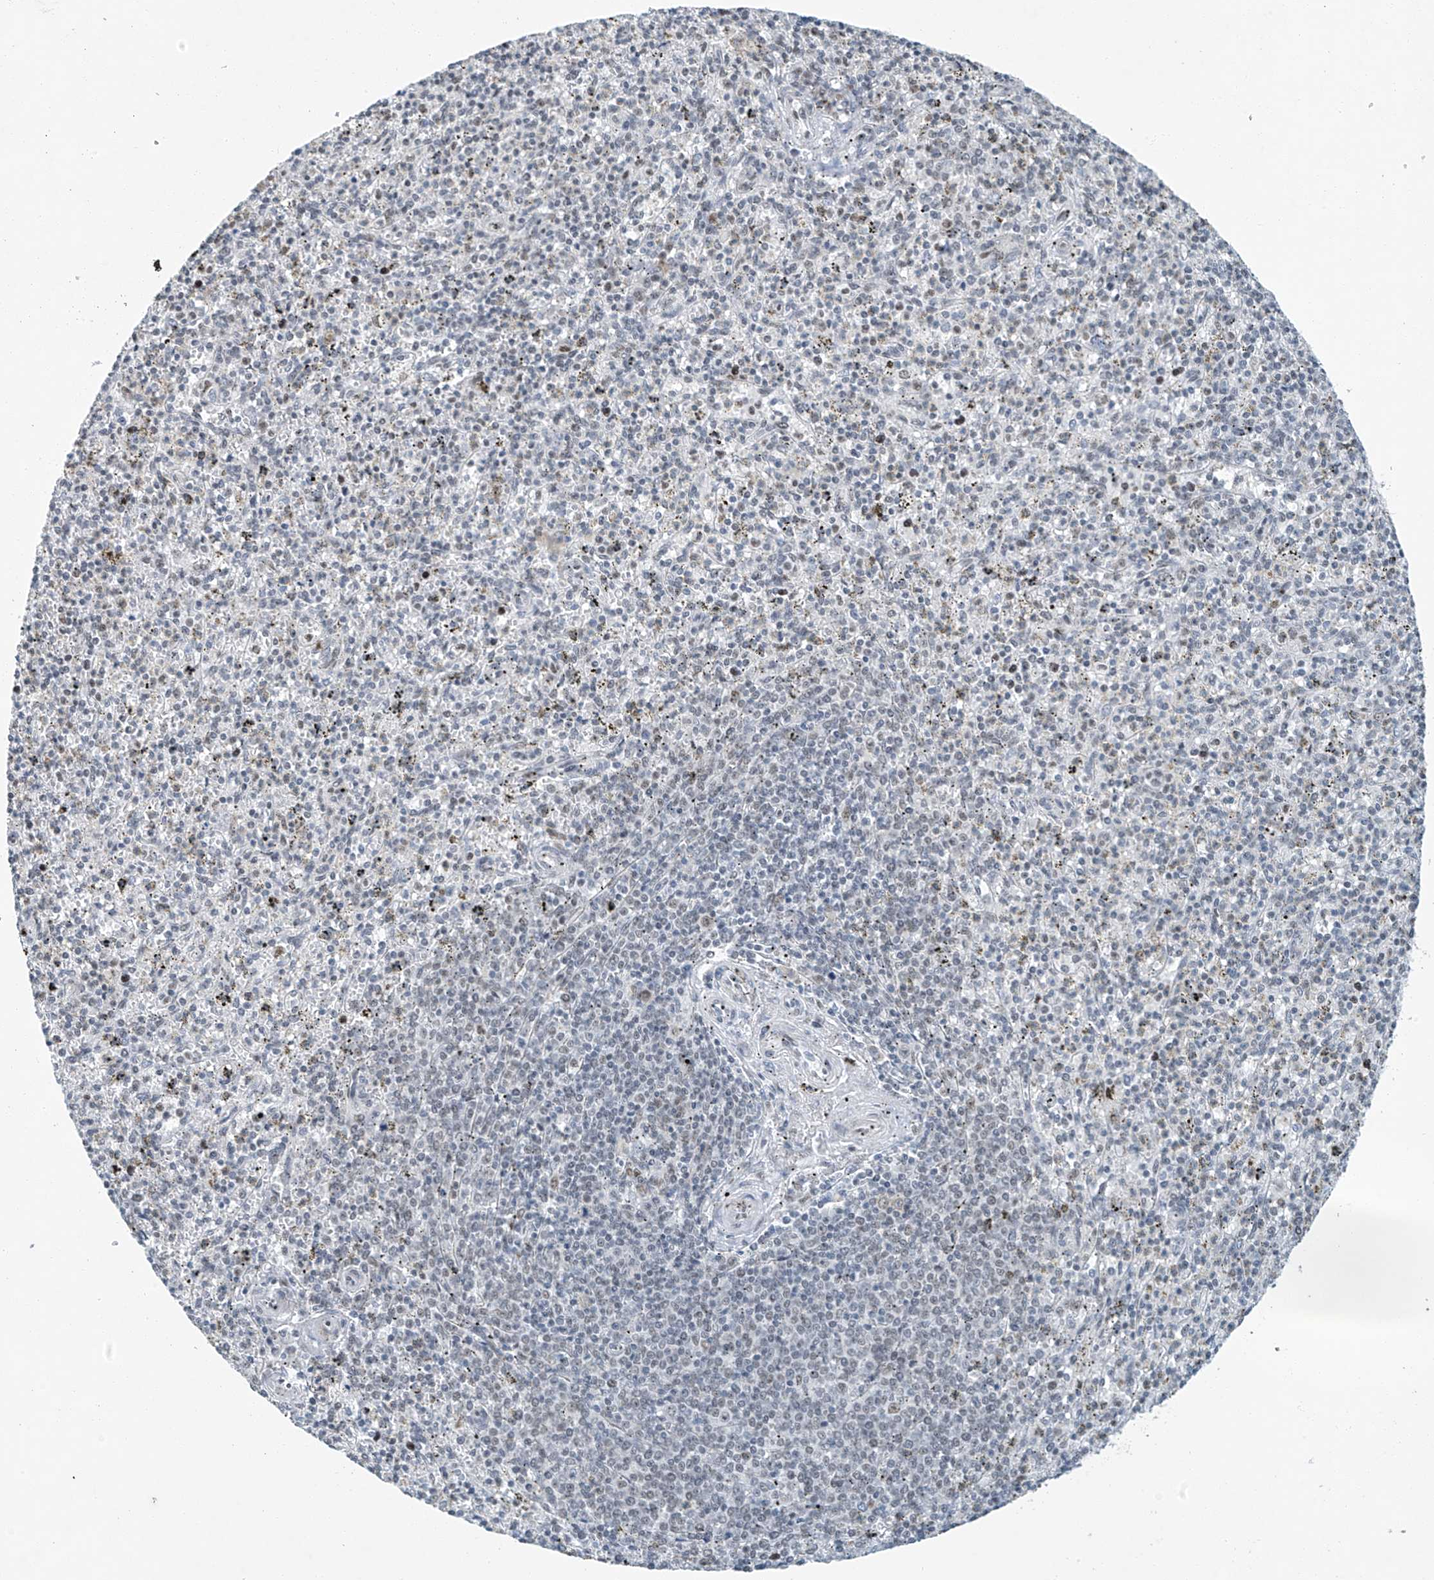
{"staining": {"intensity": "negative", "quantity": "none", "location": "none"}, "tissue": "spleen", "cell_type": "Cells in red pulp", "image_type": "normal", "snomed": [{"axis": "morphology", "description": "Normal tissue, NOS"}, {"axis": "topography", "description": "Spleen"}], "caption": "The image shows no significant positivity in cells in red pulp of spleen.", "gene": "TAF8", "patient": {"sex": "male", "age": 72}}